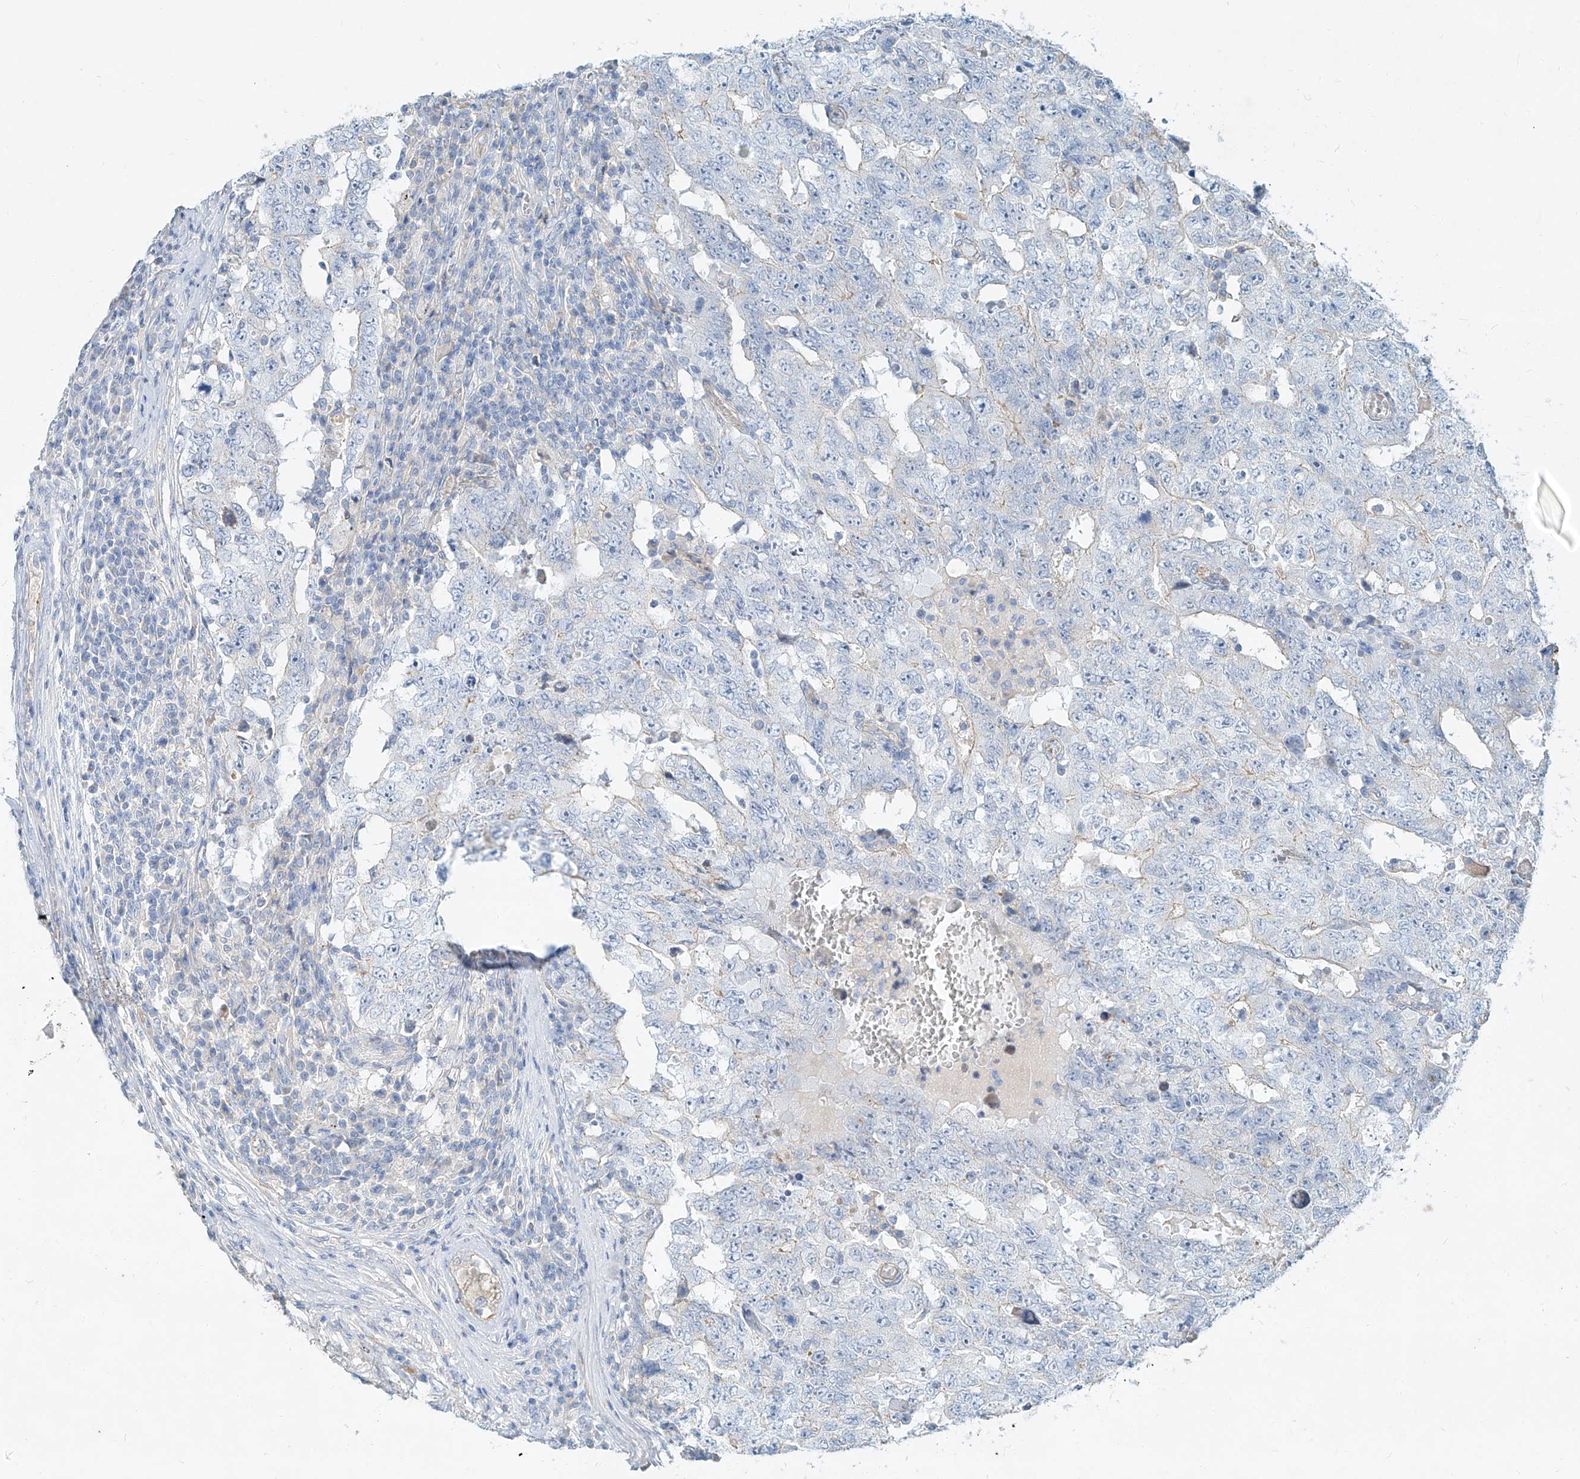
{"staining": {"intensity": "weak", "quantity": "<25%", "location": "cytoplasmic/membranous"}, "tissue": "testis cancer", "cell_type": "Tumor cells", "image_type": "cancer", "snomed": [{"axis": "morphology", "description": "Carcinoma, Embryonal, NOS"}, {"axis": "topography", "description": "Testis"}], "caption": "The immunohistochemistry (IHC) histopathology image has no significant staining in tumor cells of embryonal carcinoma (testis) tissue. The staining was performed using DAB (3,3'-diaminobenzidine) to visualize the protein expression in brown, while the nuclei were stained in blue with hematoxylin (Magnification: 20x).", "gene": "AJM1", "patient": {"sex": "male", "age": 26}}